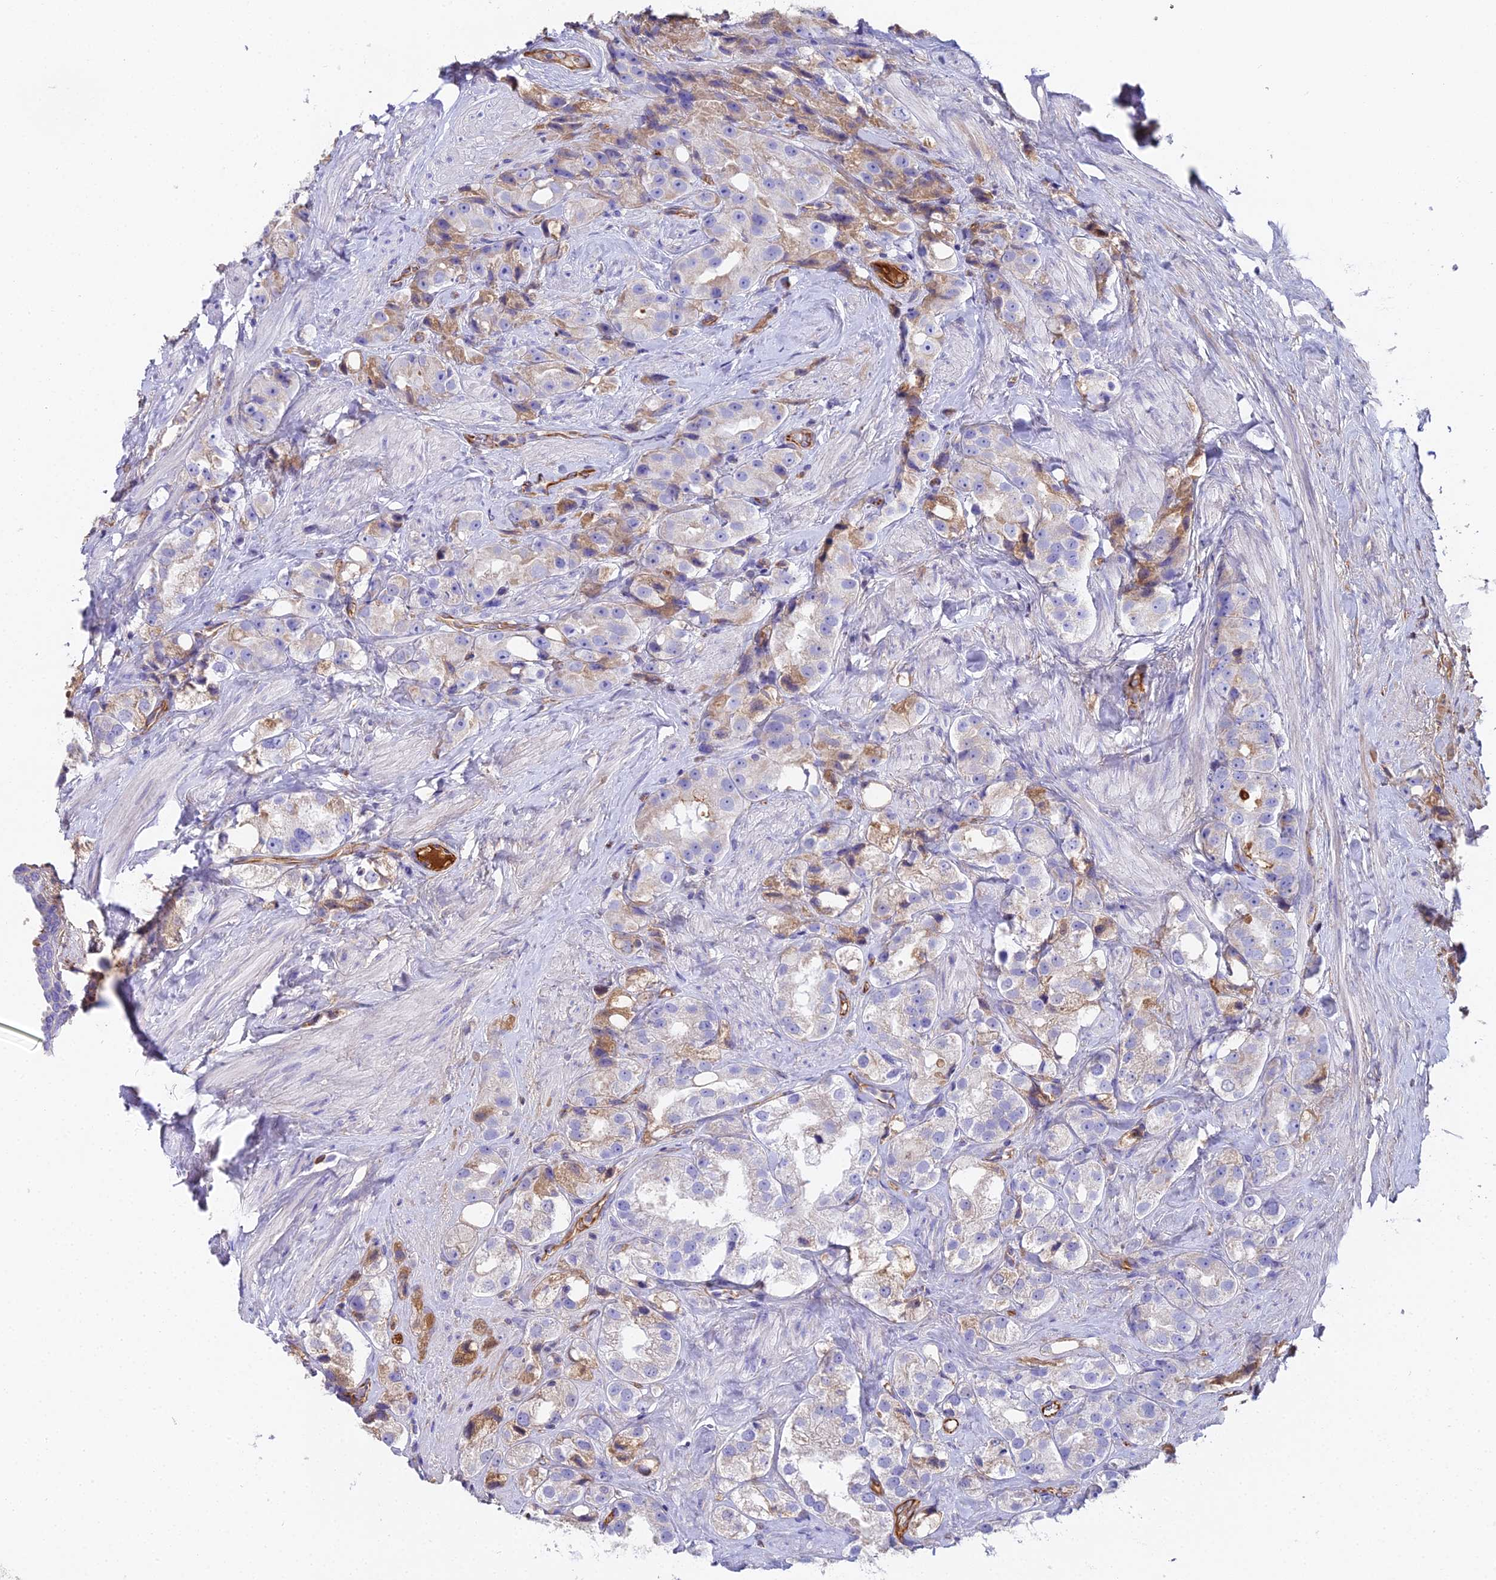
{"staining": {"intensity": "moderate", "quantity": "<25%", "location": "cytoplasmic/membranous"}, "tissue": "prostate cancer", "cell_type": "Tumor cells", "image_type": "cancer", "snomed": [{"axis": "morphology", "description": "Adenocarcinoma, NOS"}, {"axis": "topography", "description": "Prostate"}], "caption": "IHC of prostate cancer (adenocarcinoma) reveals low levels of moderate cytoplasmic/membranous staining in approximately <25% of tumor cells.", "gene": "BEX4", "patient": {"sex": "male", "age": 79}}